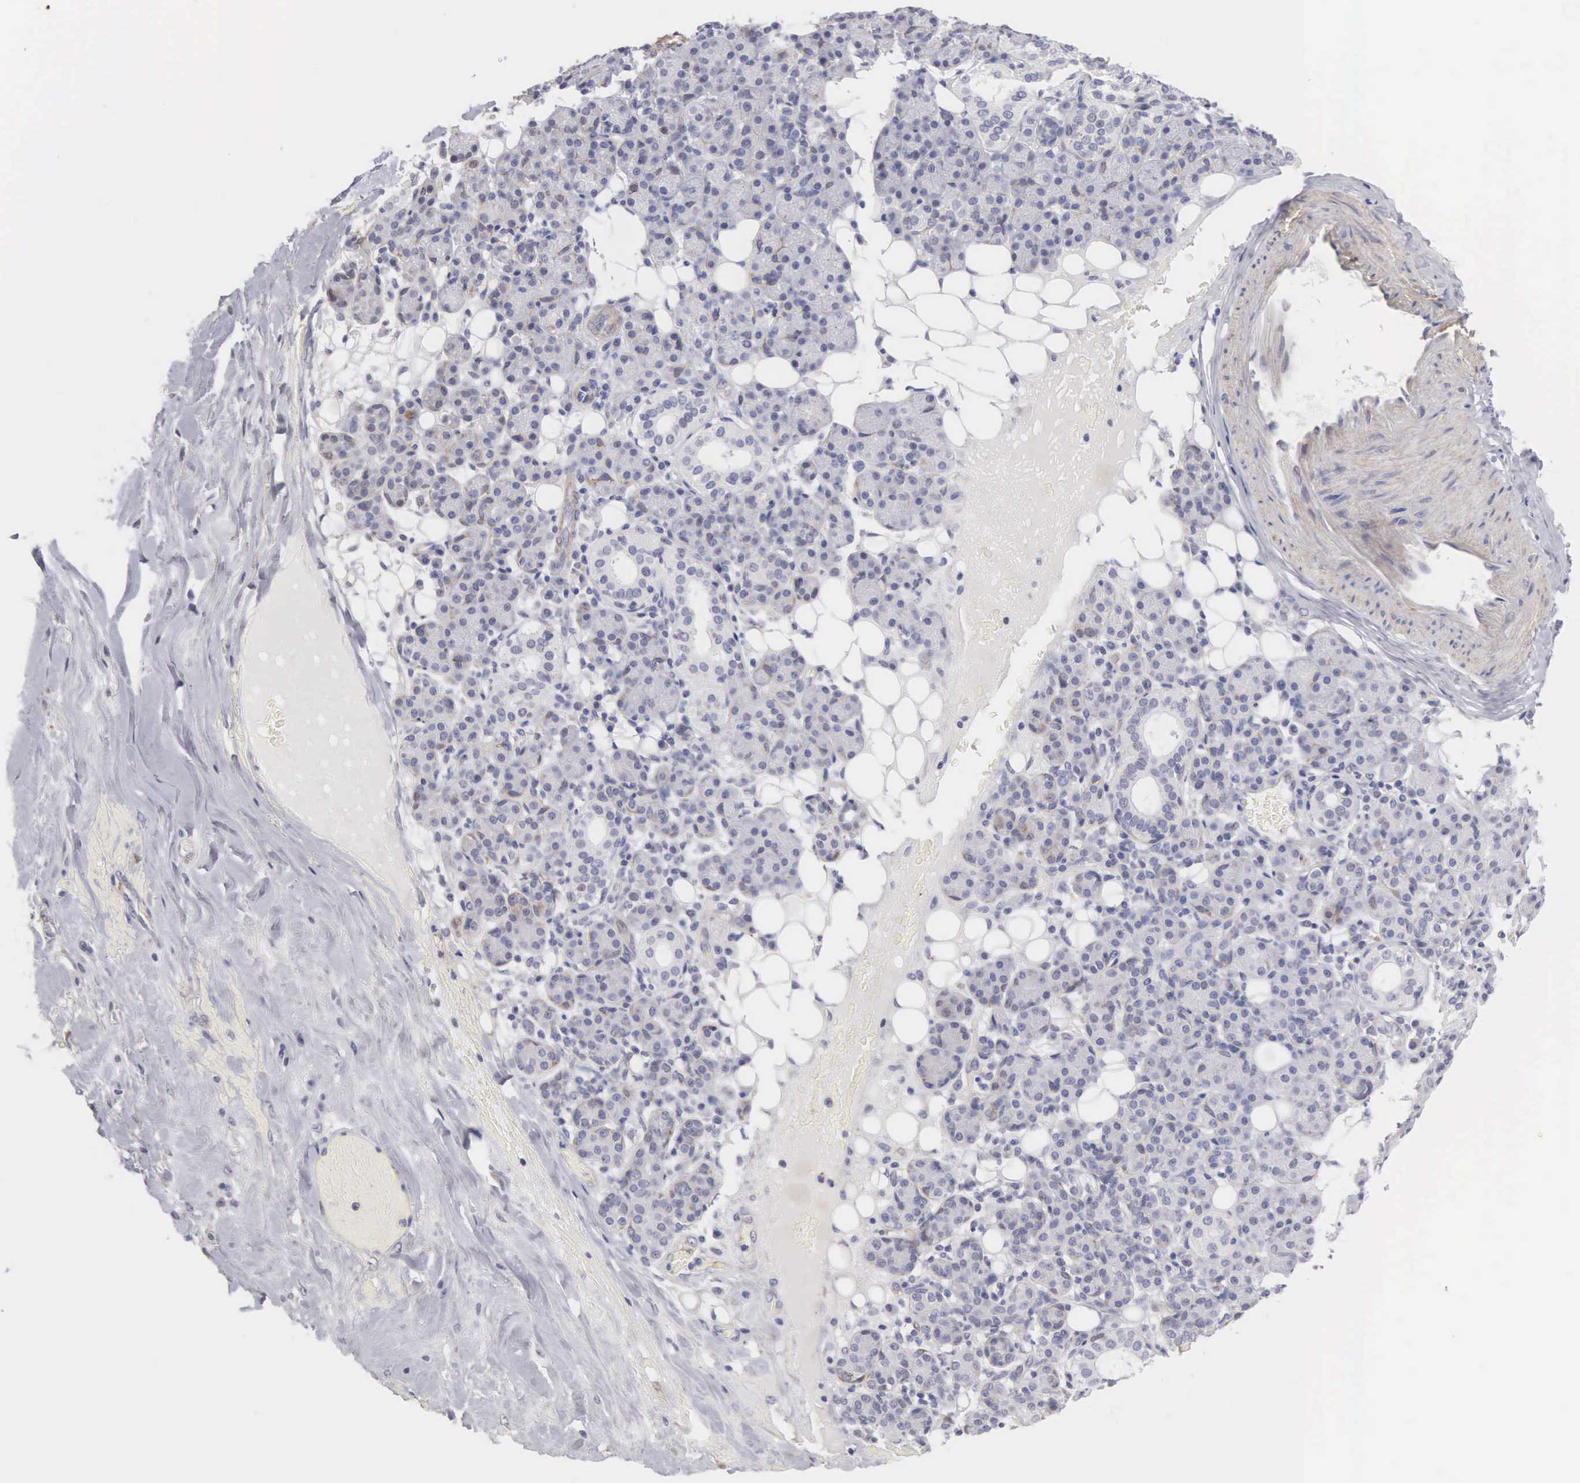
{"staining": {"intensity": "negative", "quantity": "none", "location": "none"}, "tissue": "skin cancer", "cell_type": "Tumor cells", "image_type": "cancer", "snomed": [{"axis": "morphology", "description": "Squamous cell carcinoma, NOS"}, {"axis": "topography", "description": "Skin"}], "caption": "High magnification brightfield microscopy of skin squamous cell carcinoma stained with DAB (brown) and counterstained with hematoxylin (blue): tumor cells show no significant staining. (DAB immunohistochemistry, high magnification).", "gene": "ELFN2", "patient": {"sex": "male", "age": 84}}